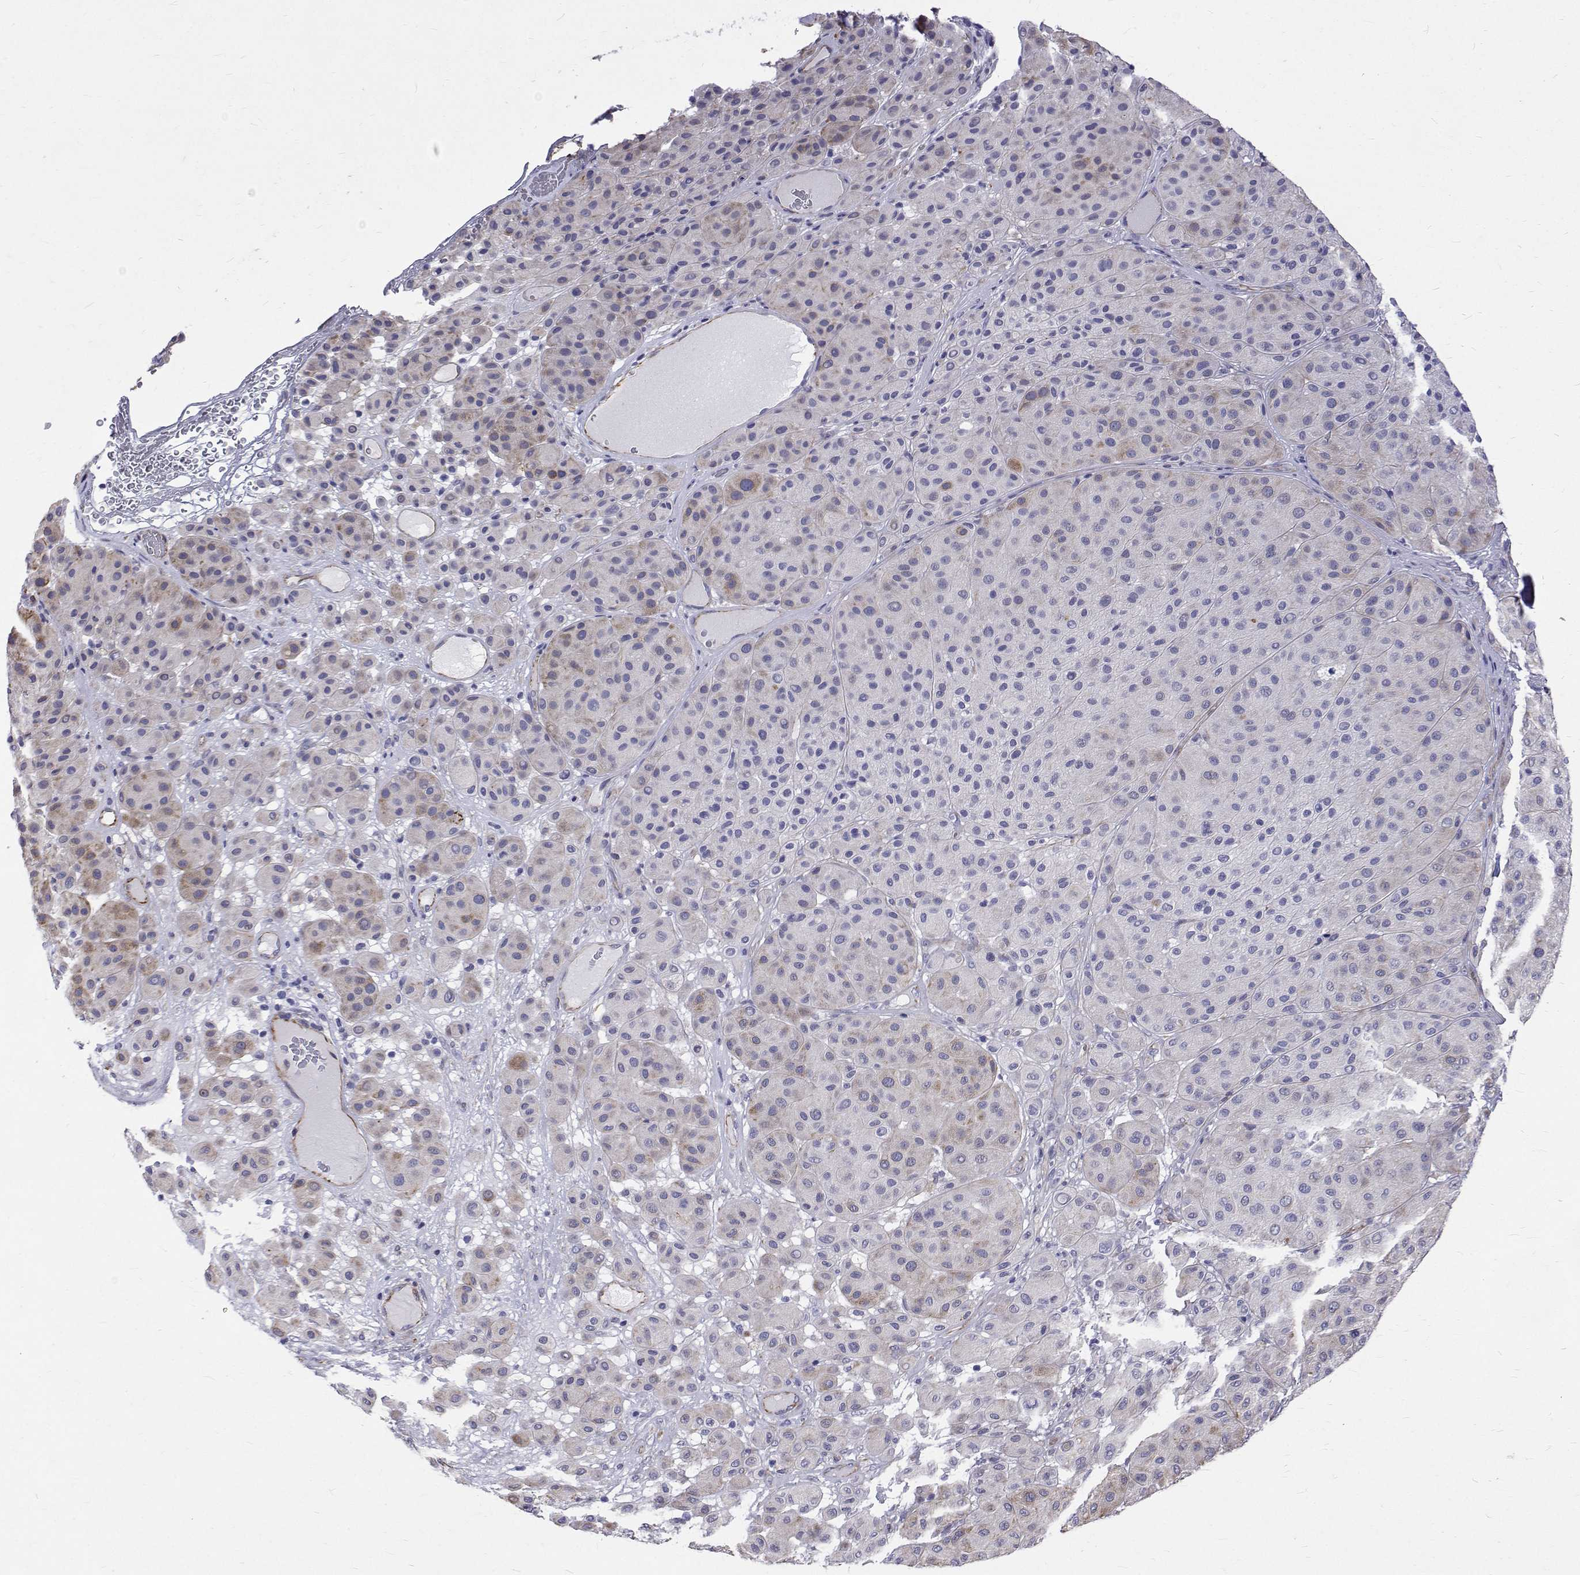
{"staining": {"intensity": "weak", "quantity": "<25%", "location": "cytoplasmic/membranous"}, "tissue": "melanoma", "cell_type": "Tumor cells", "image_type": "cancer", "snomed": [{"axis": "morphology", "description": "Malignant melanoma, Metastatic site"}, {"axis": "topography", "description": "Smooth muscle"}], "caption": "A micrograph of melanoma stained for a protein displays no brown staining in tumor cells.", "gene": "OPRPN", "patient": {"sex": "male", "age": 41}}